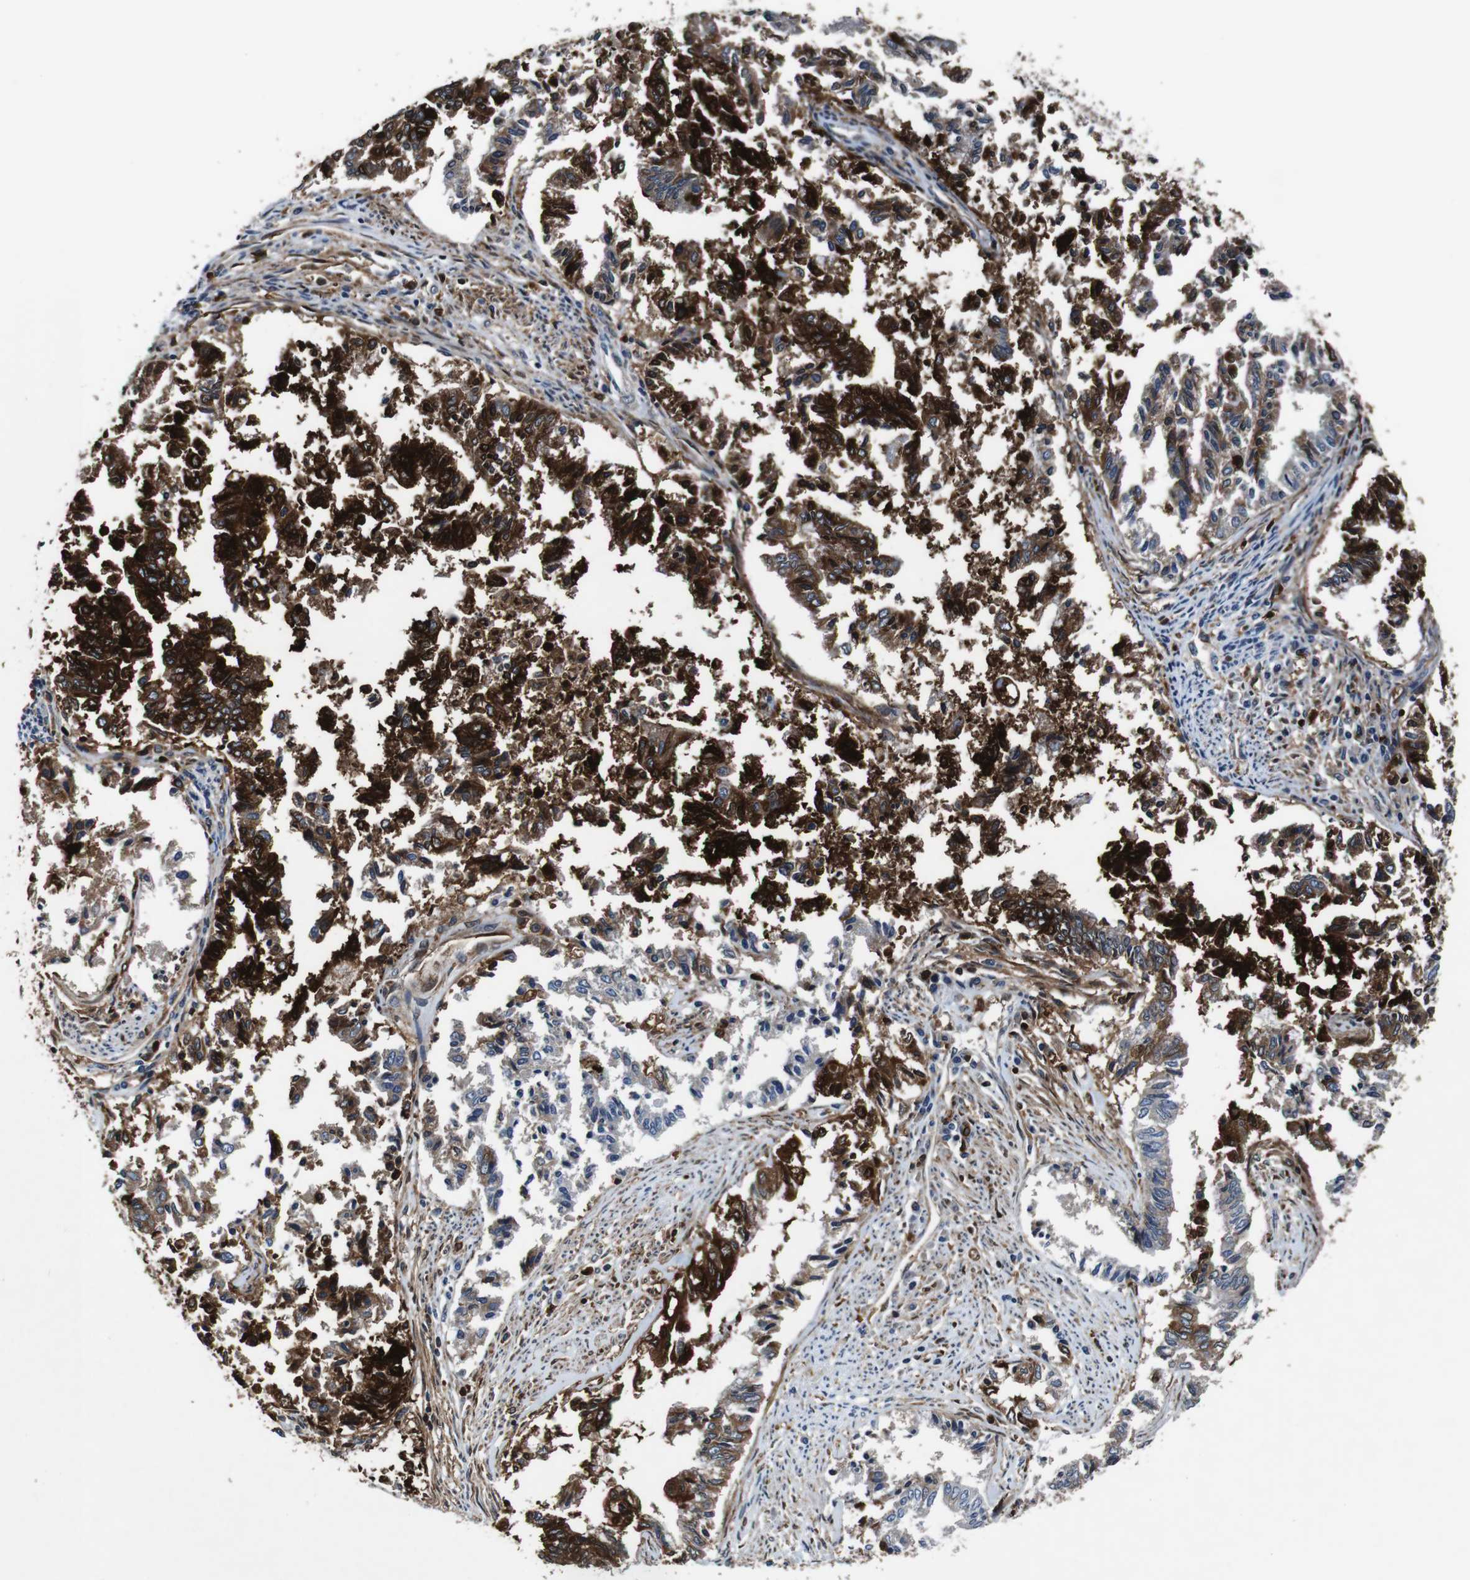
{"staining": {"intensity": "strong", "quantity": ">75%", "location": "cytoplasmic/membranous,nuclear"}, "tissue": "endometrial cancer", "cell_type": "Tumor cells", "image_type": "cancer", "snomed": [{"axis": "morphology", "description": "Necrosis, NOS"}, {"axis": "morphology", "description": "Adenocarcinoma, NOS"}, {"axis": "topography", "description": "Endometrium"}], "caption": "About >75% of tumor cells in endometrial cancer reveal strong cytoplasmic/membranous and nuclear protein positivity as visualized by brown immunohistochemical staining.", "gene": "ANXA1", "patient": {"sex": "female", "age": 79}}